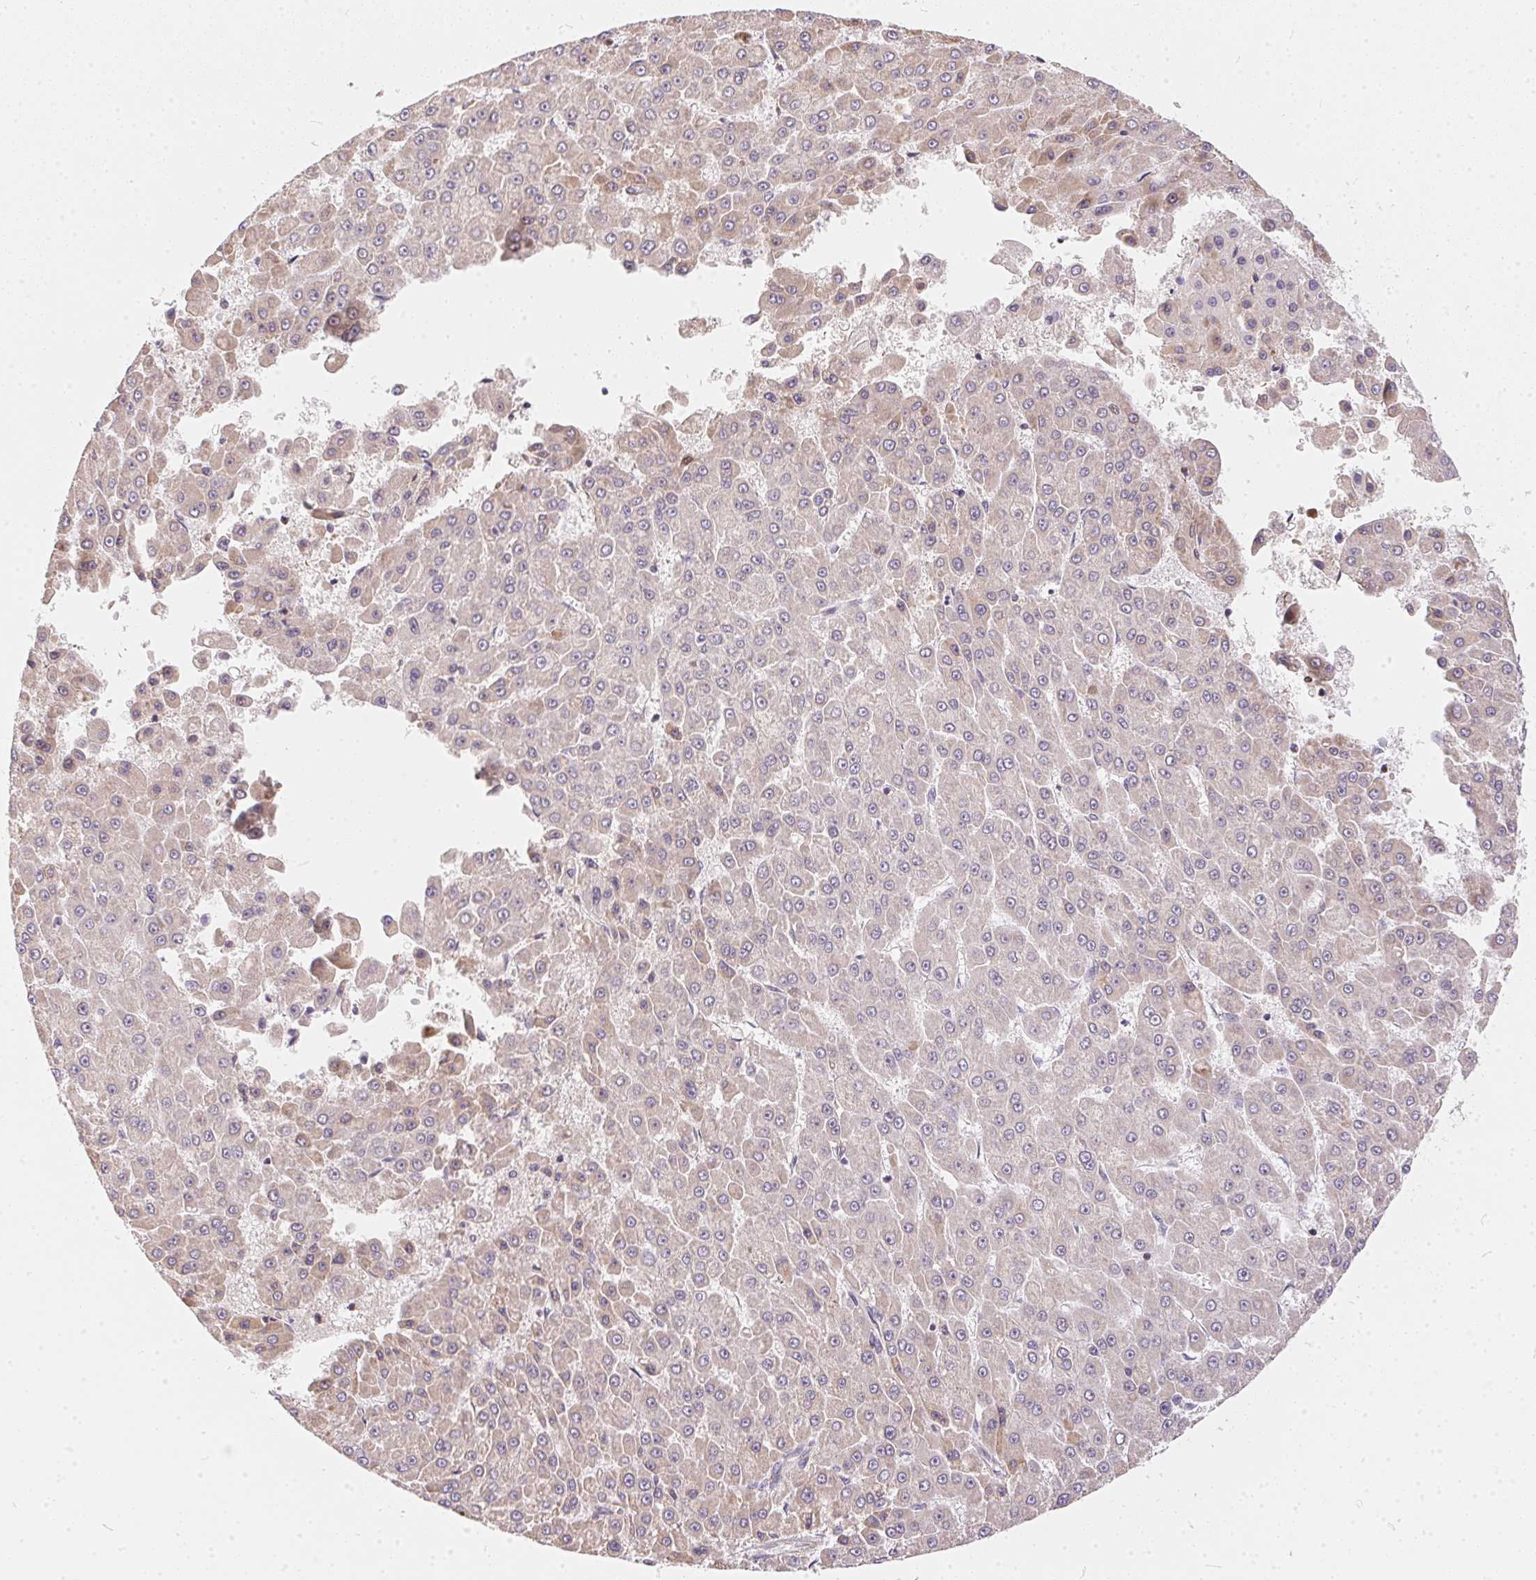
{"staining": {"intensity": "strong", "quantity": "<25%", "location": "cytoplasmic/membranous"}, "tissue": "liver cancer", "cell_type": "Tumor cells", "image_type": "cancer", "snomed": [{"axis": "morphology", "description": "Carcinoma, Hepatocellular, NOS"}, {"axis": "topography", "description": "Liver"}], "caption": "Tumor cells reveal medium levels of strong cytoplasmic/membranous expression in about <25% of cells in human hepatocellular carcinoma (liver).", "gene": "VWA5B2", "patient": {"sex": "male", "age": 78}}